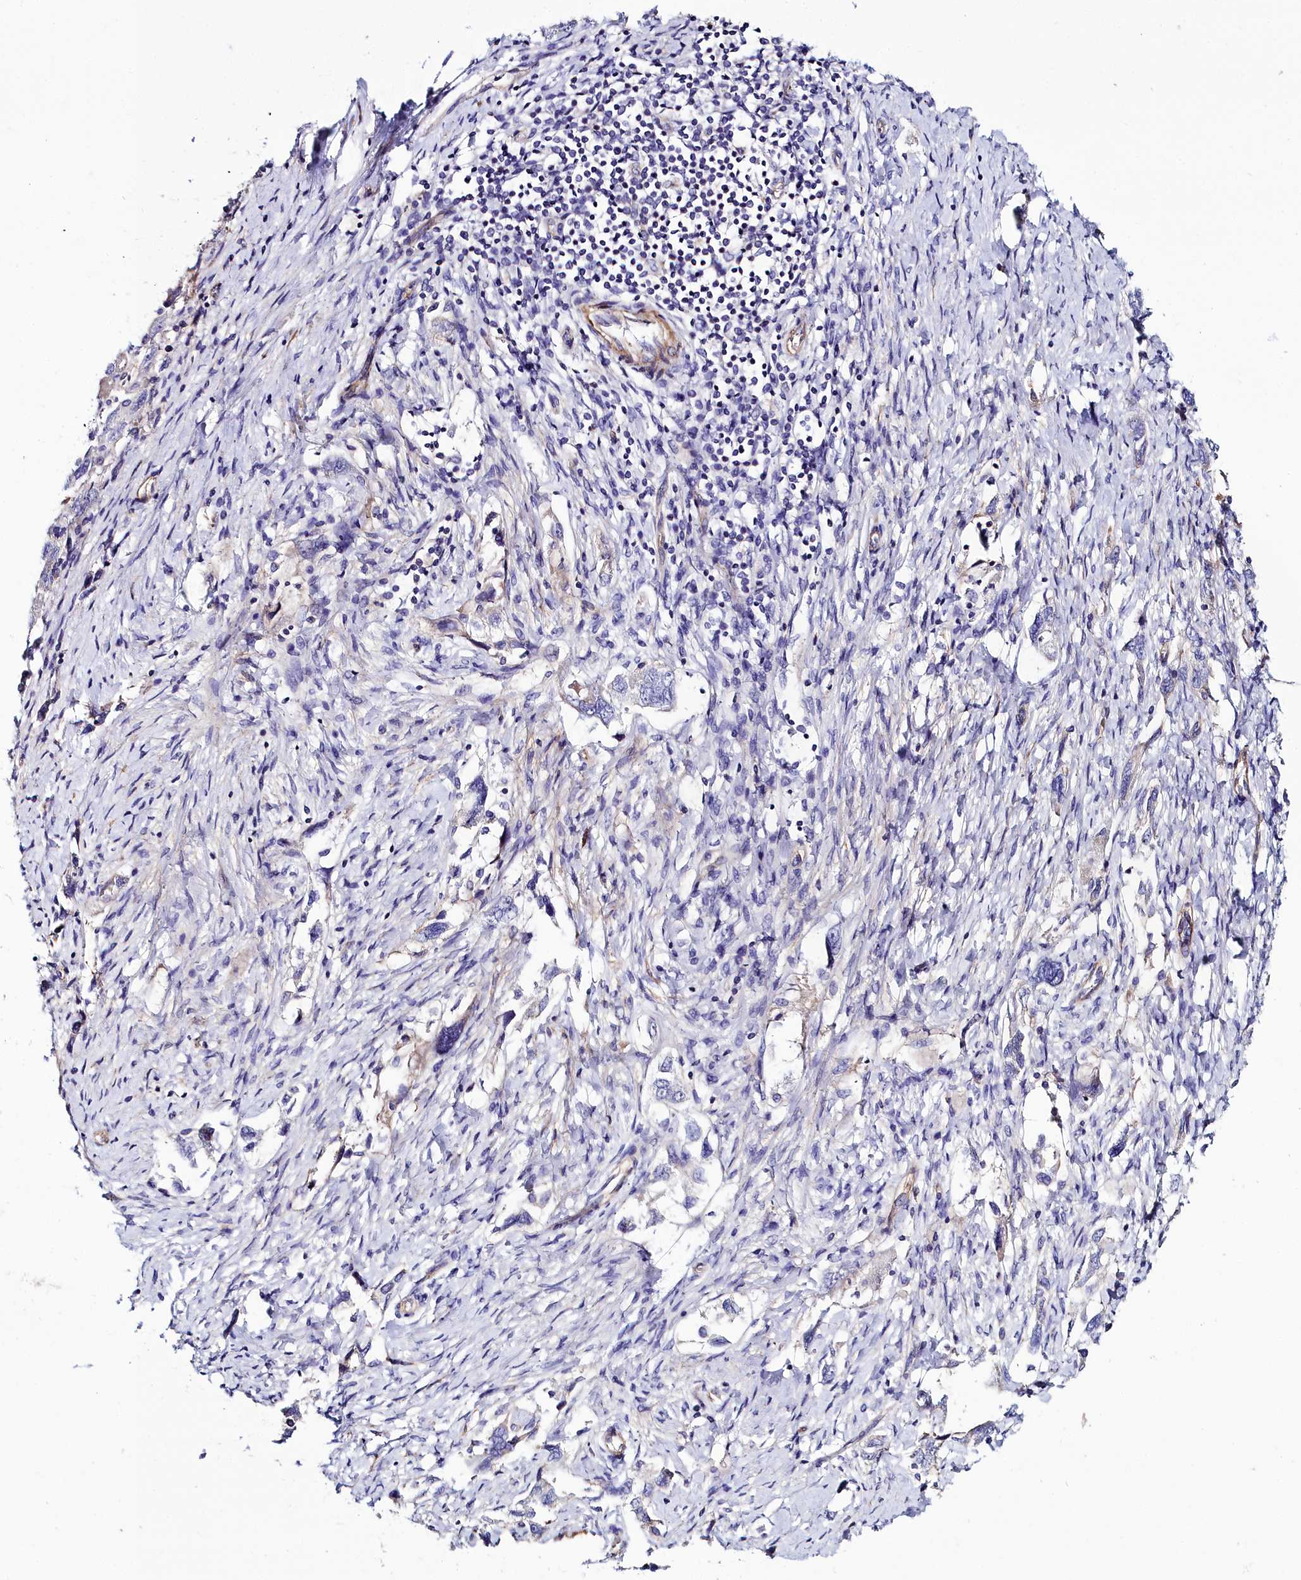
{"staining": {"intensity": "negative", "quantity": "none", "location": "none"}, "tissue": "ovarian cancer", "cell_type": "Tumor cells", "image_type": "cancer", "snomed": [{"axis": "morphology", "description": "Carcinoma, NOS"}, {"axis": "morphology", "description": "Cystadenocarcinoma, serous, NOS"}, {"axis": "topography", "description": "Ovary"}], "caption": "Tumor cells are negative for protein expression in human serous cystadenocarcinoma (ovarian). (DAB immunohistochemistry (IHC), high magnification).", "gene": "FADS3", "patient": {"sex": "female", "age": 69}}